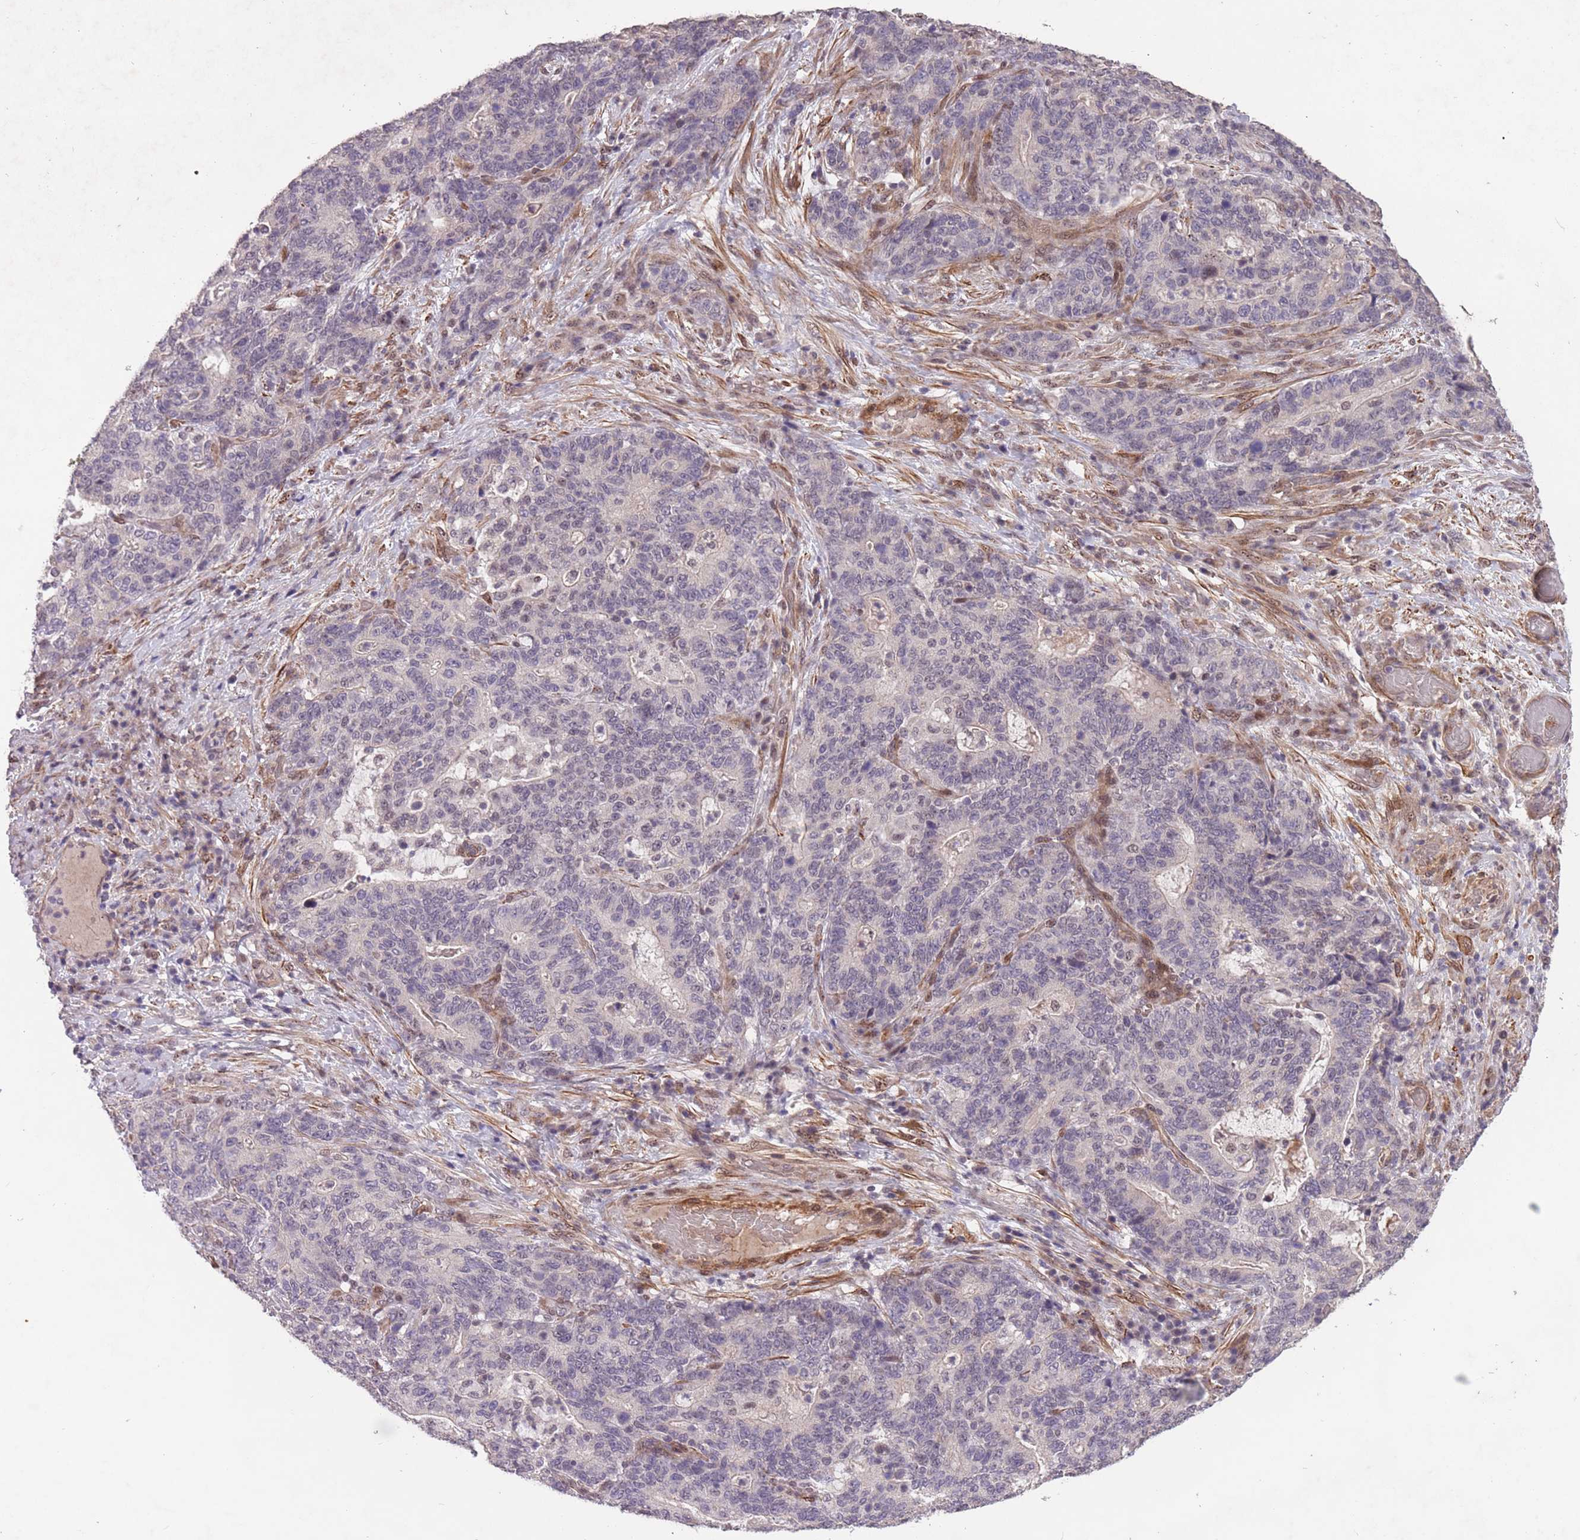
{"staining": {"intensity": "negative", "quantity": "none", "location": "none"}, "tissue": "stomach cancer", "cell_type": "Tumor cells", "image_type": "cancer", "snomed": [{"axis": "morphology", "description": "Normal tissue, NOS"}, {"axis": "morphology", "description": "Adenocarcinoma, NOS"}, {"axis": "topography", "description": "Stomach"}], "caption": "Tumor cells show no significant protein positivity in adenocarcinoma (stomach).", "gene": "CBX6", "patient": {"sex": "female", "age": 64}}